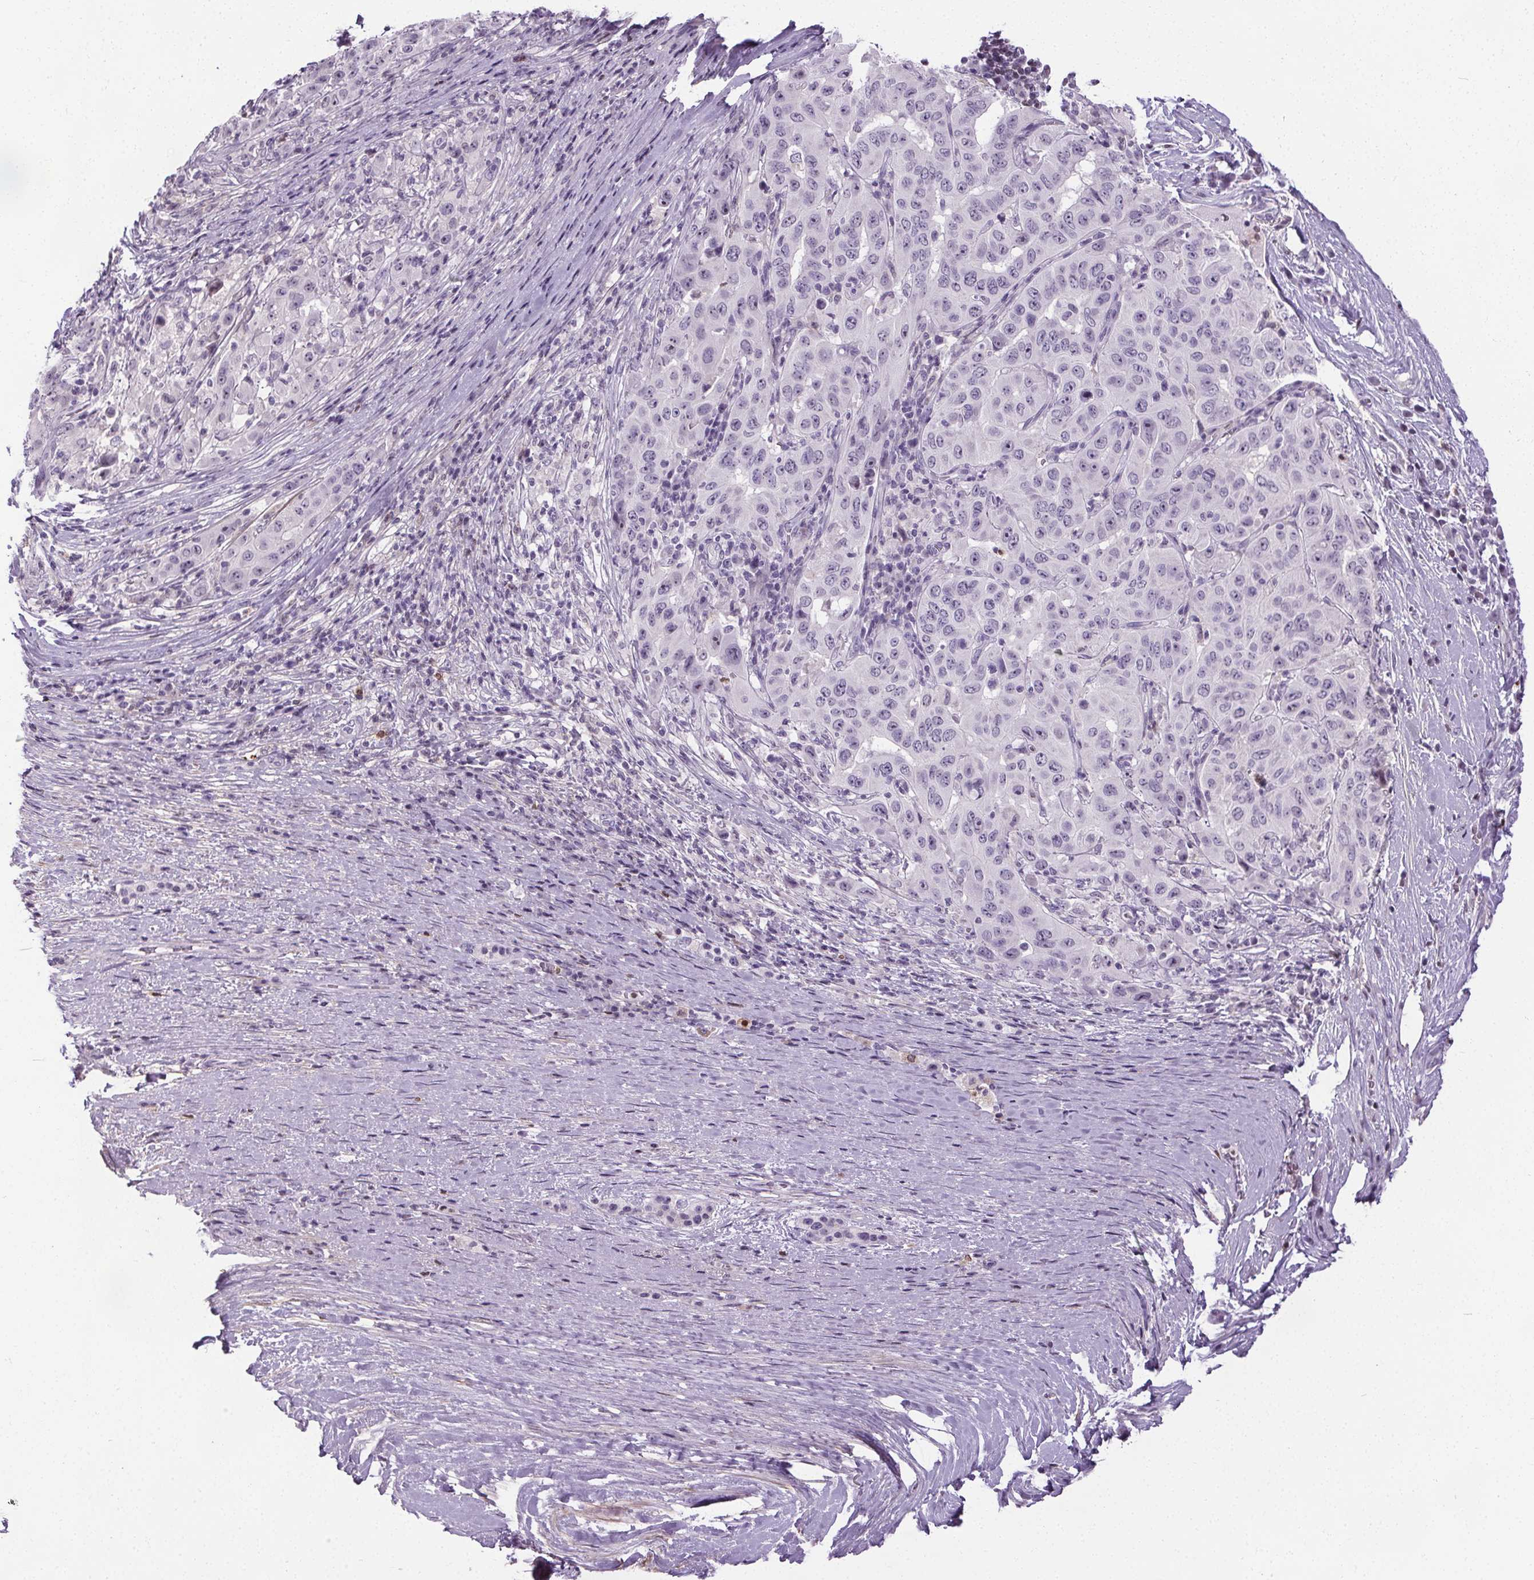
{"staining": {"intensity": "negative", "quantity": "none", "location": "none"}, "tissue": "pancreatic cancer", "cell_type": "Tumor cells", "image_type": "cancer", "snomed": [{"axis": "morphology", "description": "Adenocarcinoma, NOS"}, {"axis": "topography", "description": "Pancreas"}], "caption": "The histopathology image displays no significant positivity in tumor cells of pancreatic cancer (adenocarcinoma).", "gene": "TMEM240", "patient": {"sex": "male", "age": 63}}